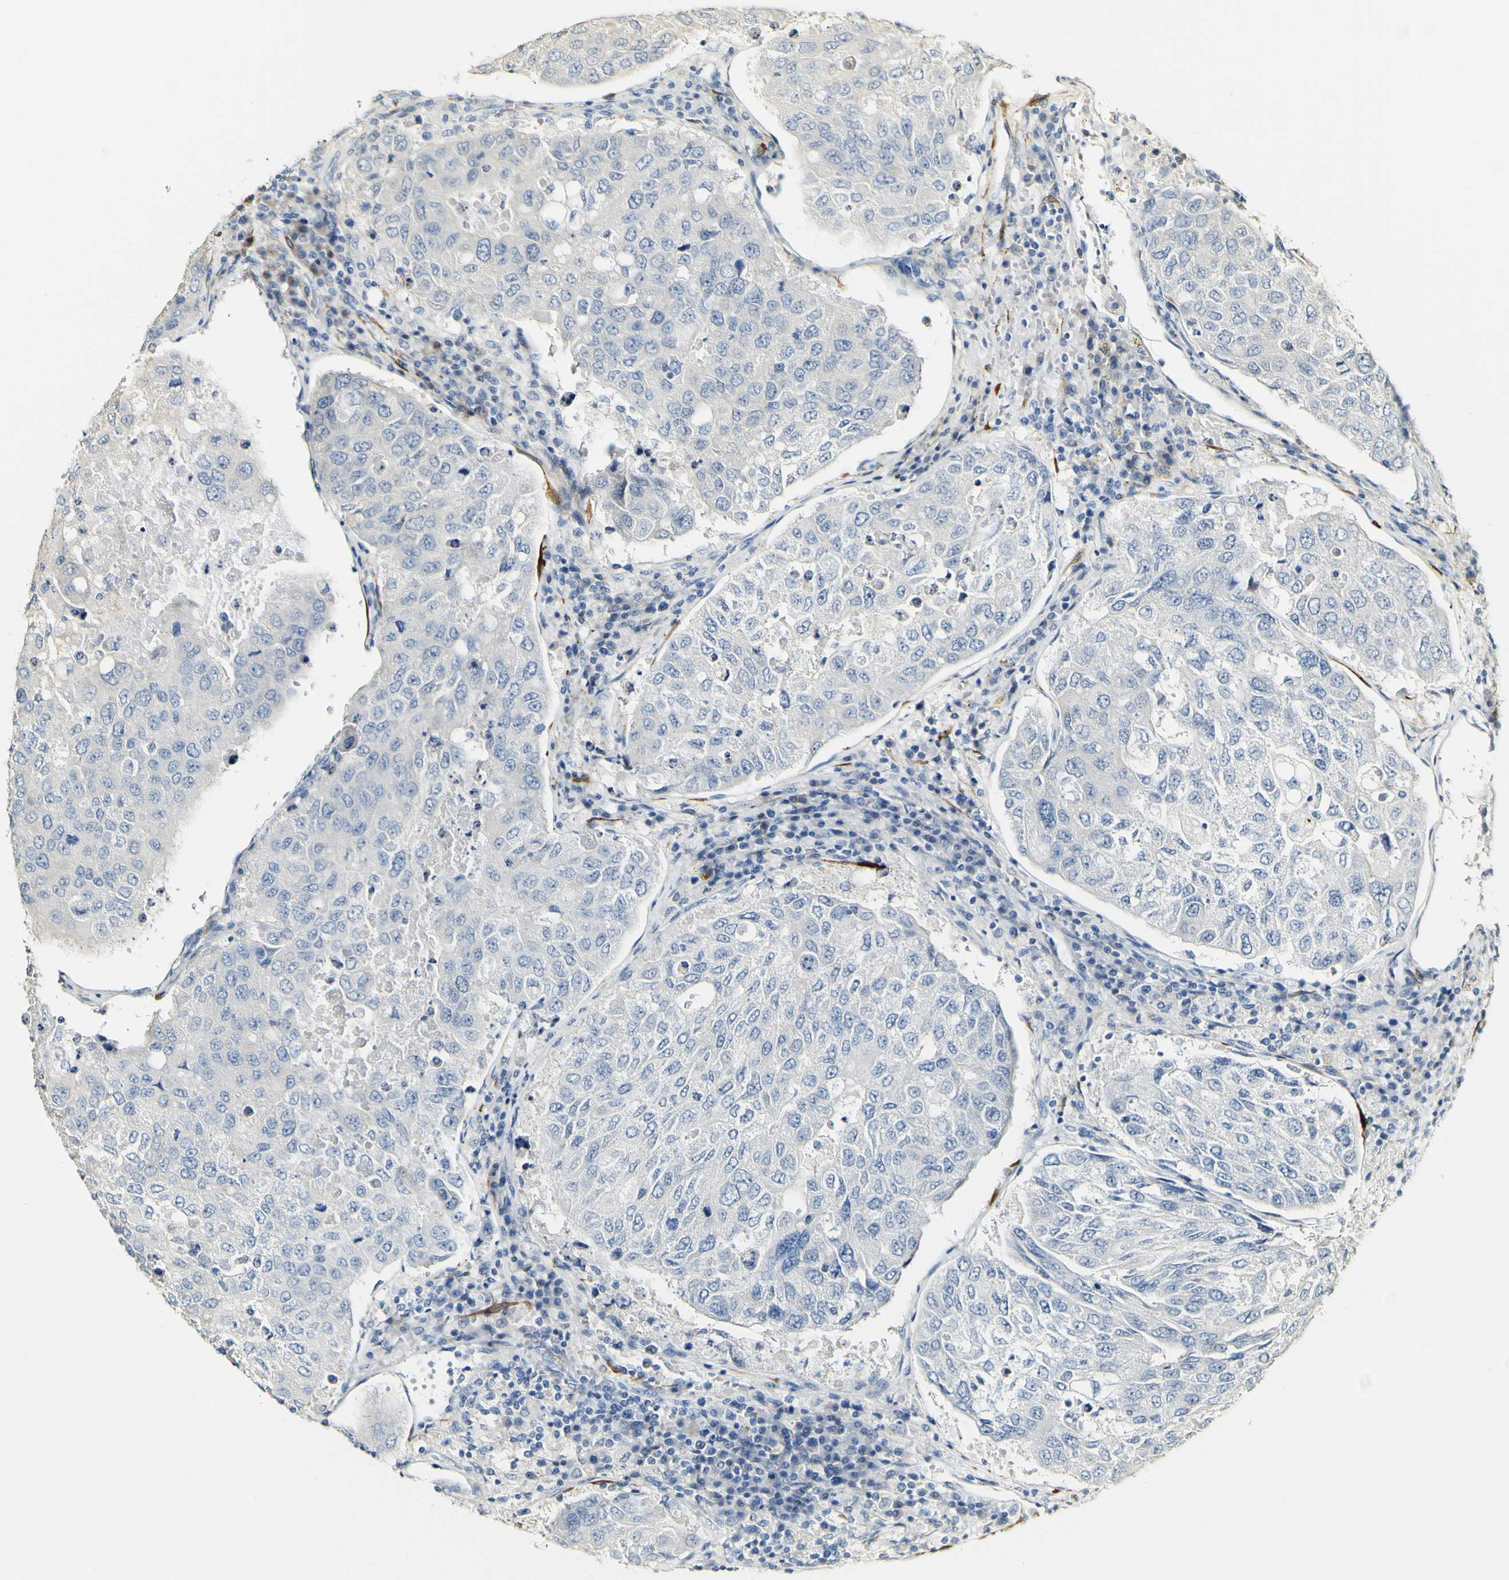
{"staining": {"intensity": "negative", "quantity": "none", "location": "none"}, "tissue": "urothelial cancer", "cell_type": "Tumor cells", "image_type": "cancer", "snomed": [{"axis": "morphology", "description": "Urothelial carcinoma, High grade"}, {"axis": "topography", "description": "Lymph node"}, {"axis": "topography", "description": "Urinary bladder"}], "caption": "Urothelial cancer stained for a protein using IHC displays no expression tumor cells.", "gene": "FMO3", "patient": {"sex": "male", "age": 51}}